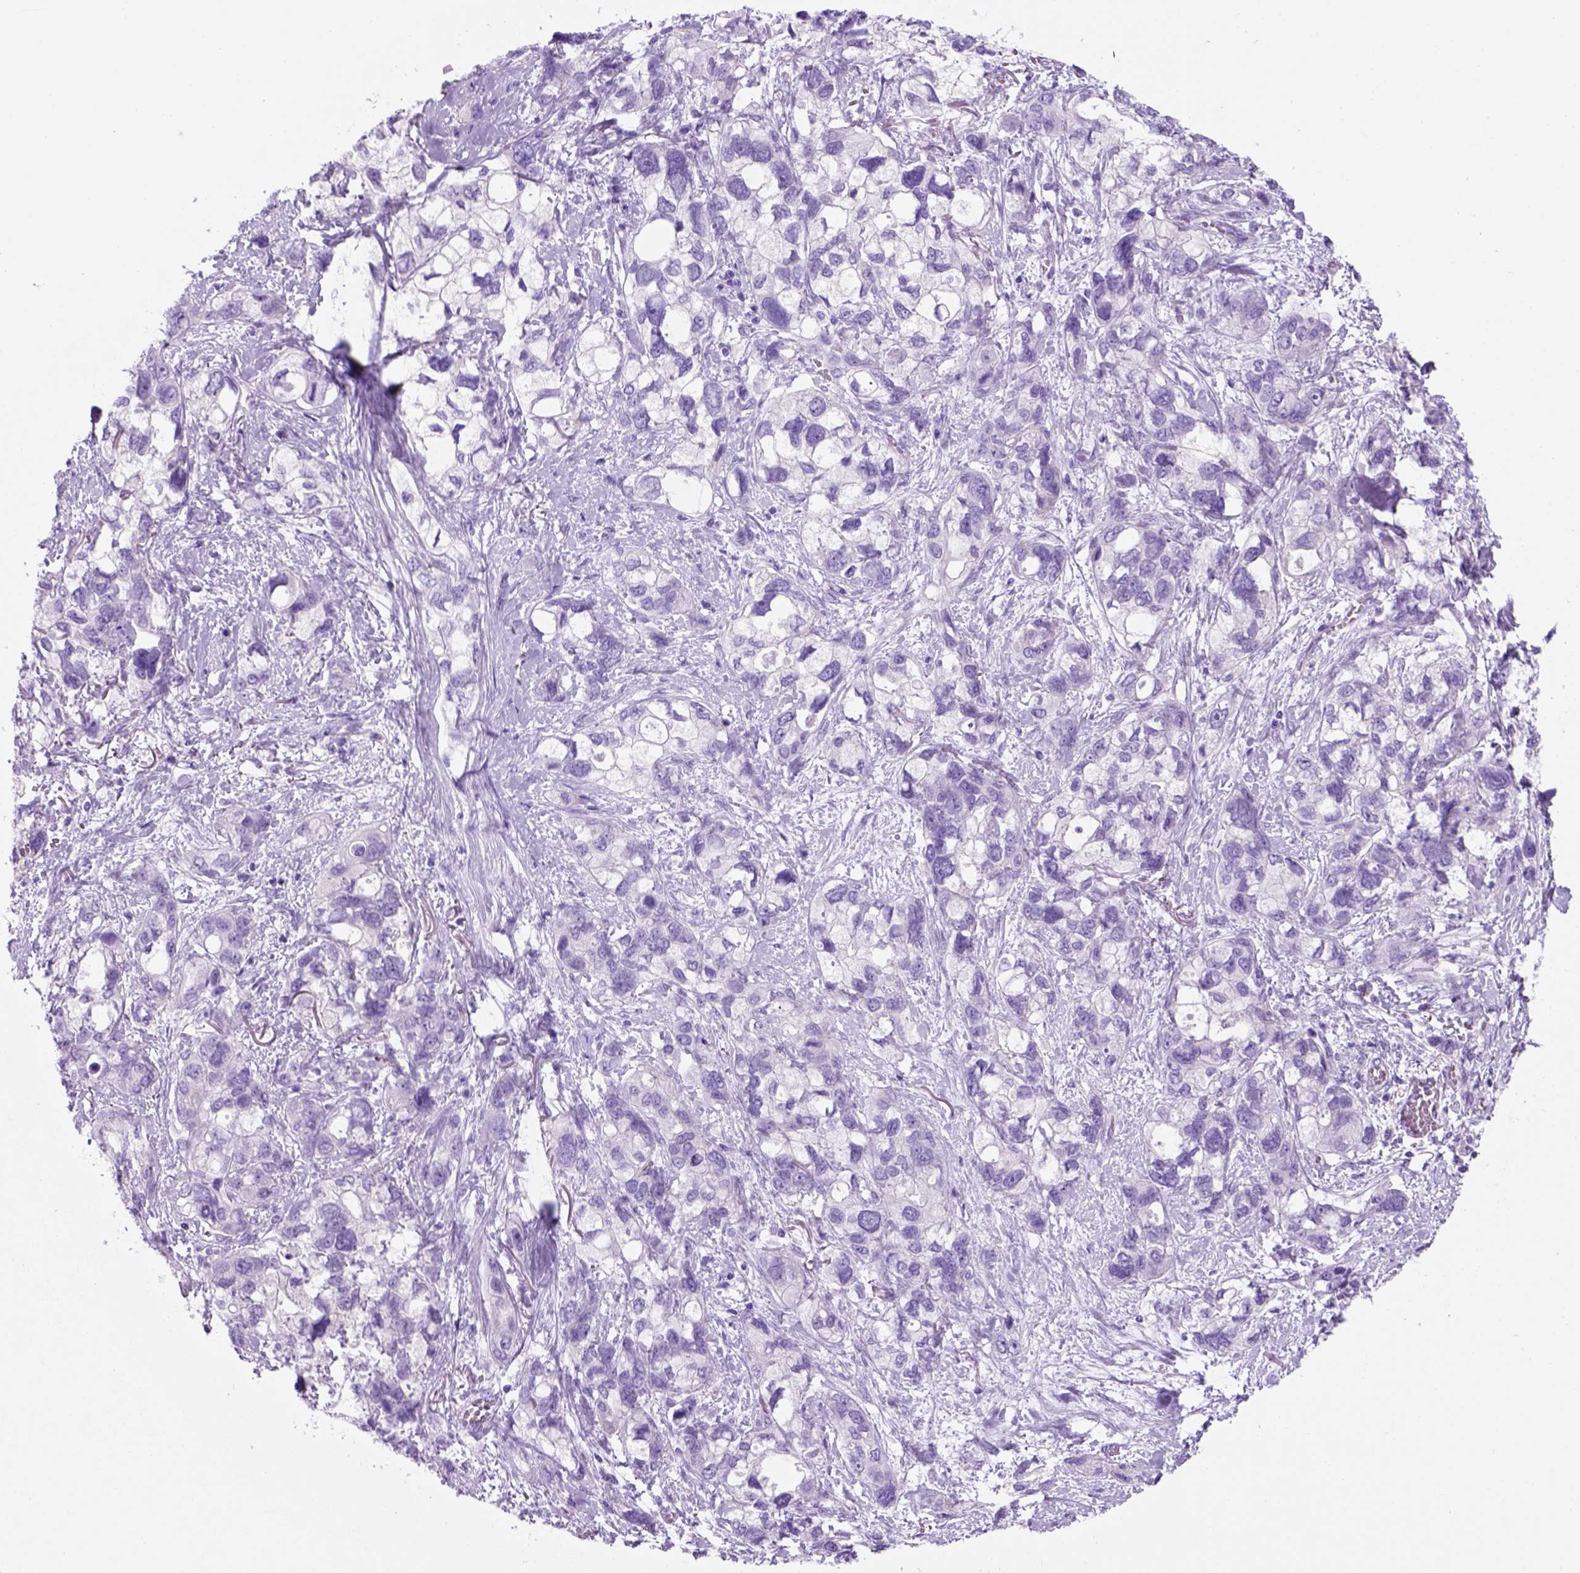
{"staining": {"intensity": "negative", "quantity": "none", "location": "none"}, "tissue": "stomach cancer", "cell_type": "Tumor cells", "image_type": "cancer", "snomed": [{"axis": "morphology", "description": "Adenocarcinoma, NOS"}, {"axis": "topography", "description": "Stomach, upper"}], "caption": "Stomach adenocarcinoma was stained to show a protein in brown. There is no significant staining in tumor cells.", "gene": "HHIPL2", "patient": {"sex": "female", "age": 81}}